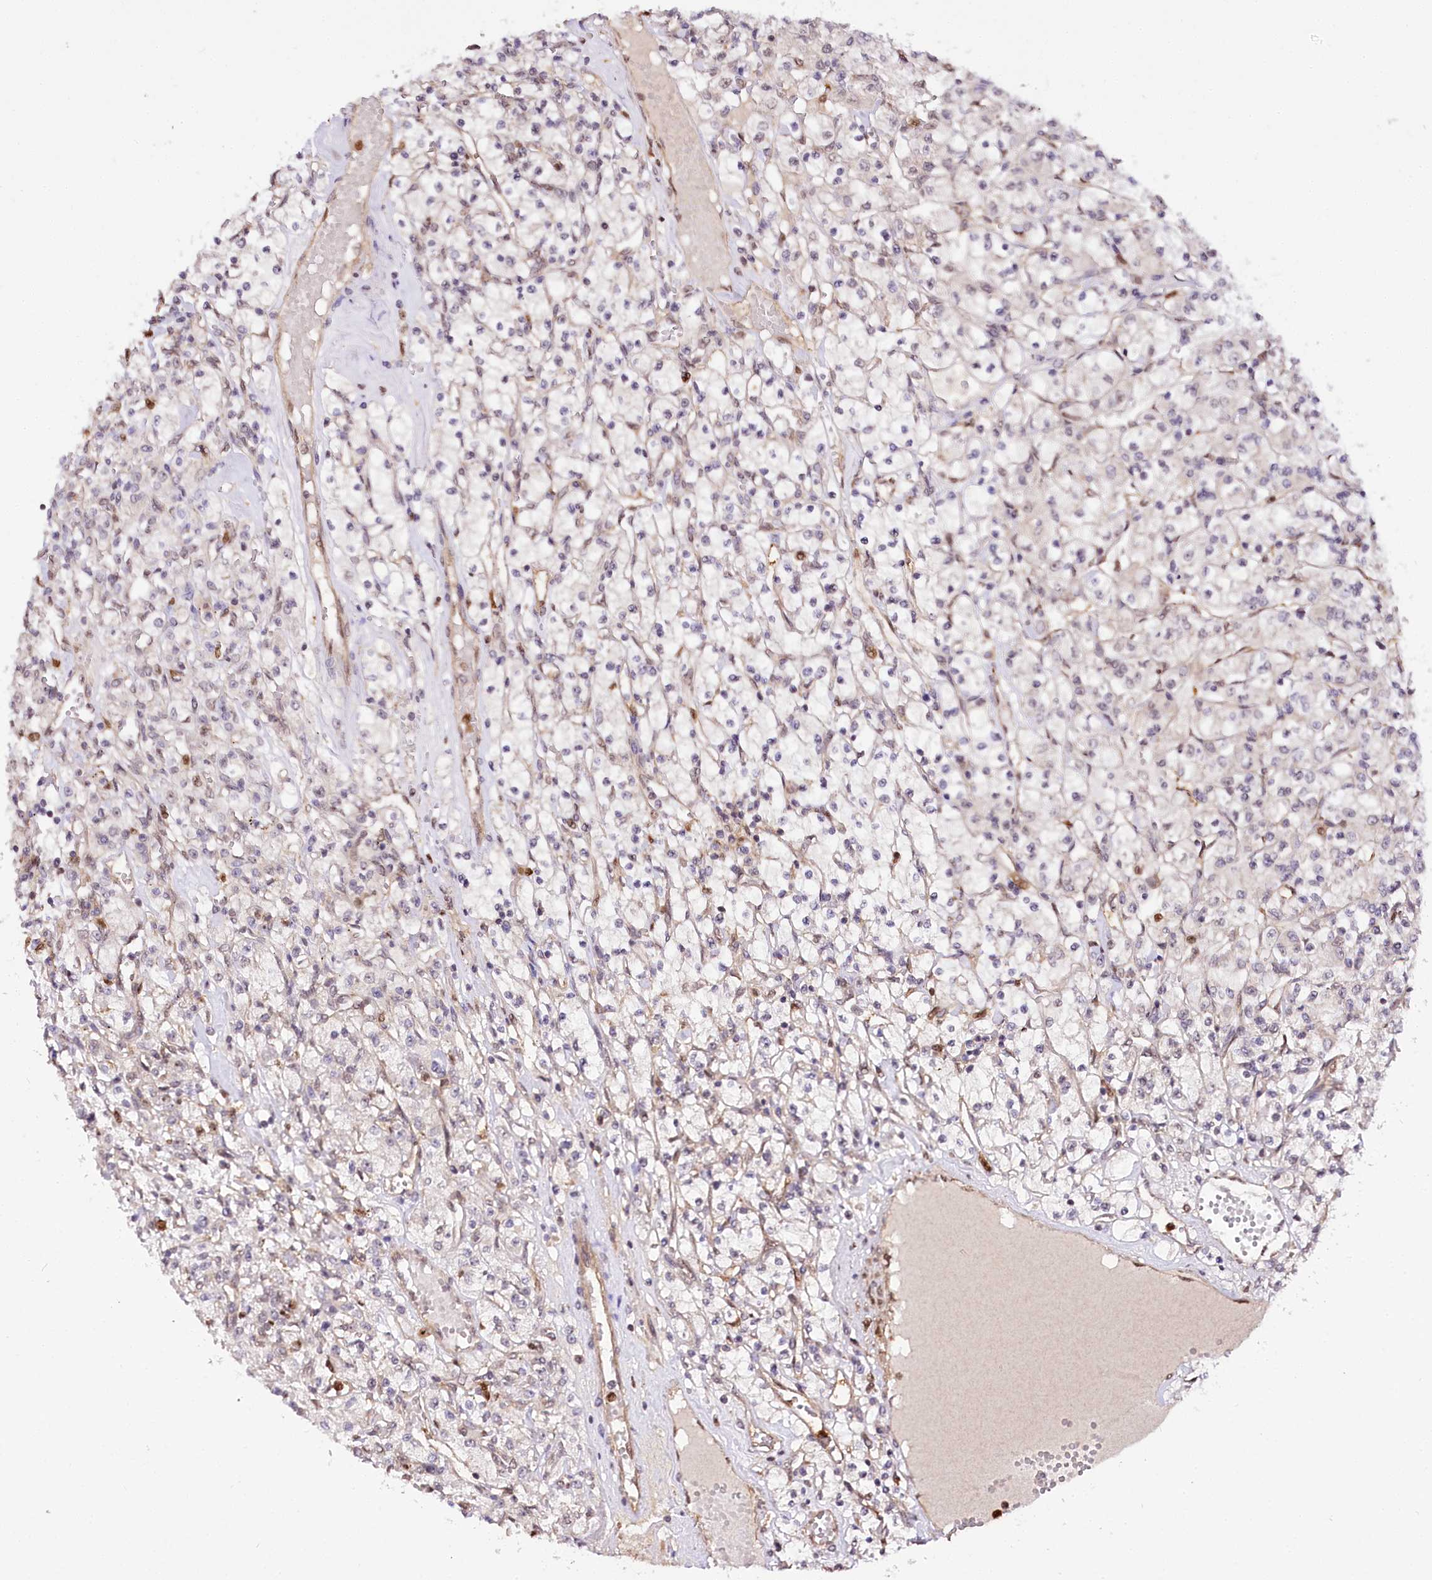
{"staining": {"intensity": "negative", "quantity": "none", "location": "none"}, "tissue": "renal cancer", "cell_type": "Tumor cells", "image_type": "cancer", "snomed": [{"axis": "morphology", "description": "Adenocarcinoma, NOS"}, {"axis": "topography", "description": "Kidney"}], "caption": "There is no significant staining in tumor cells of renal cancer (adenocarcinoma). (DAB (3,3'-diaminobenzidine) immunohistochemistry with hematoxylin counter stain).", "gene": "GNL3L", "patient": {"sex": "female", "age": 59}}